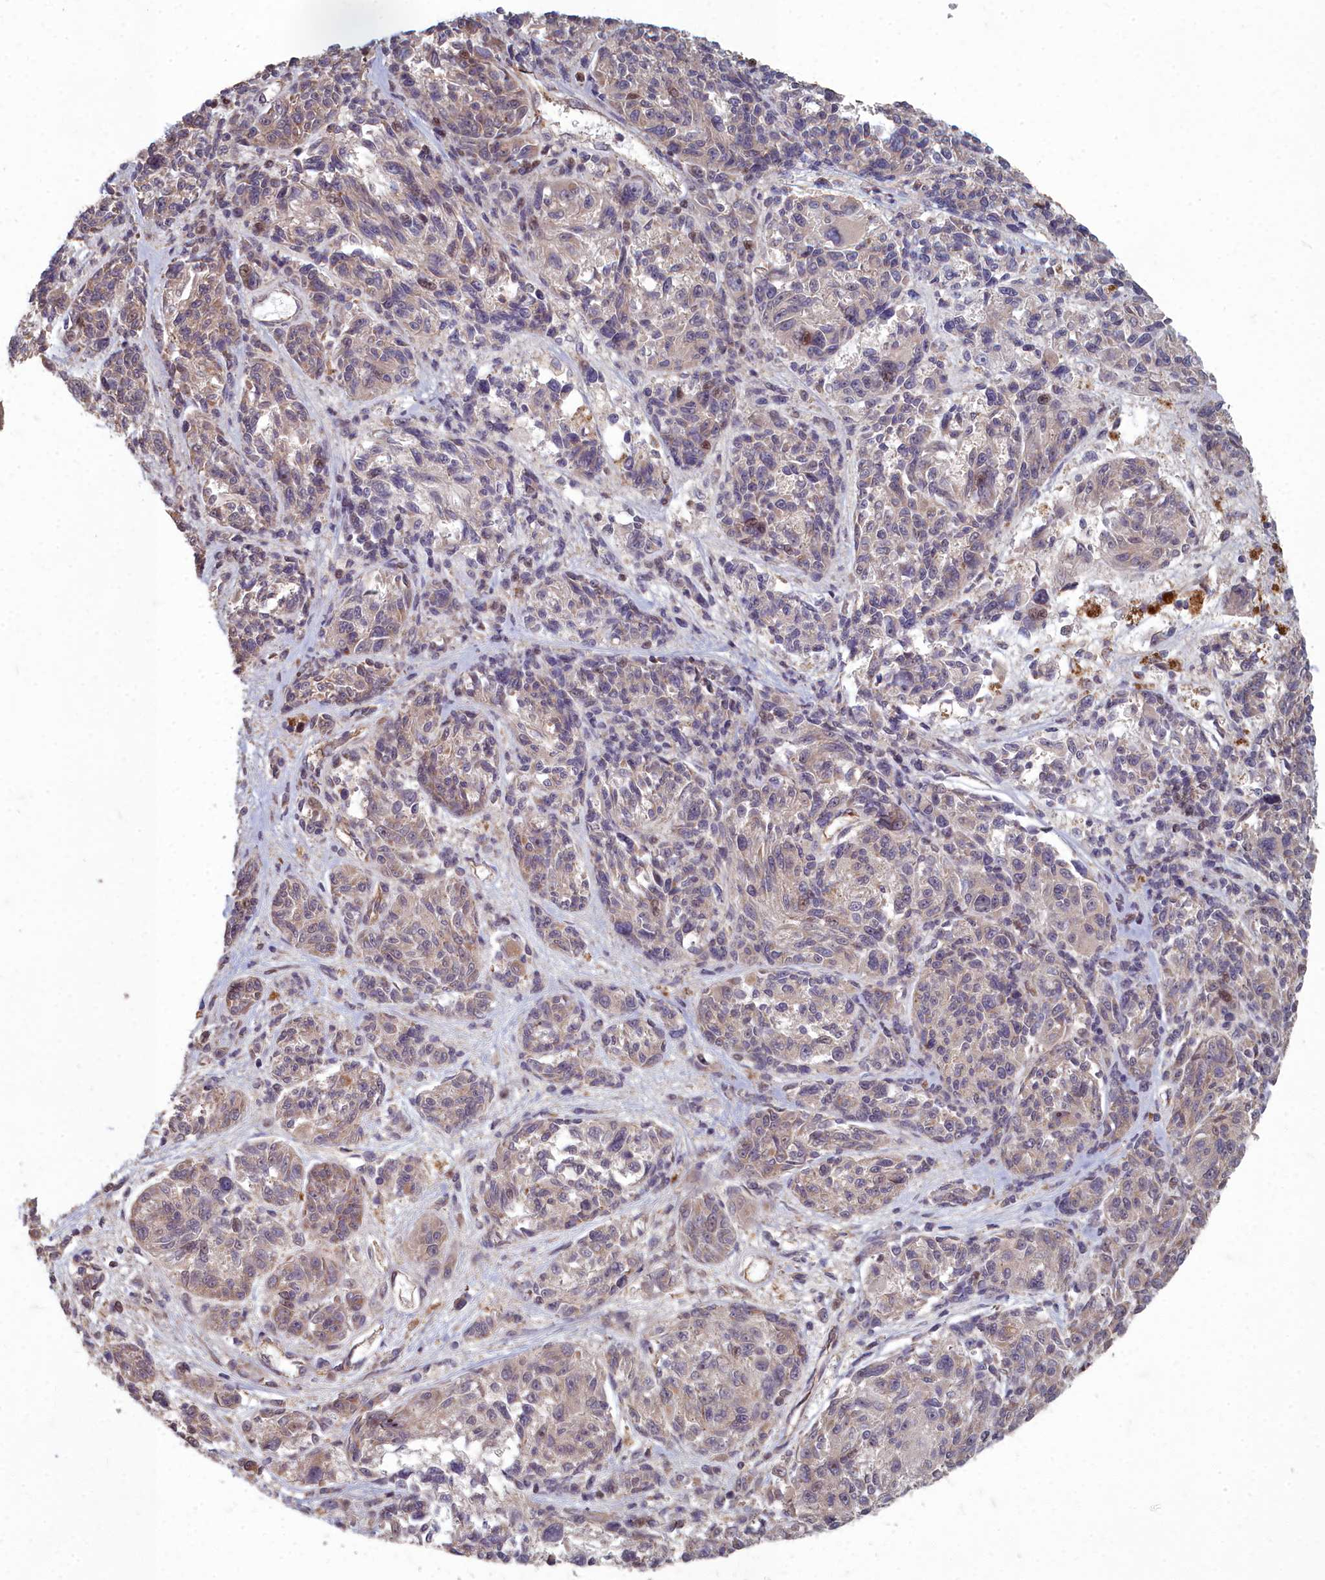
{"staining": {"intensity": "weak", "quantity": ">75%", "location": "cytoplasmic/membranous"}, "tissue": "melanoma", "cell_type": "Tumor cells", "image_type": "cancer", "snomed": [{"axis": "morphology", "description": "Malignant melanoma, NOS"}, {"axis": "topography", "description": "Skin"}], "caption": "Melanoma tissue exhibits weak cytoplasmic/membranous expression in about >75% of tumor cells", "gene": "TSPYL4", "patient": {"sex": "male", "age": 53}}